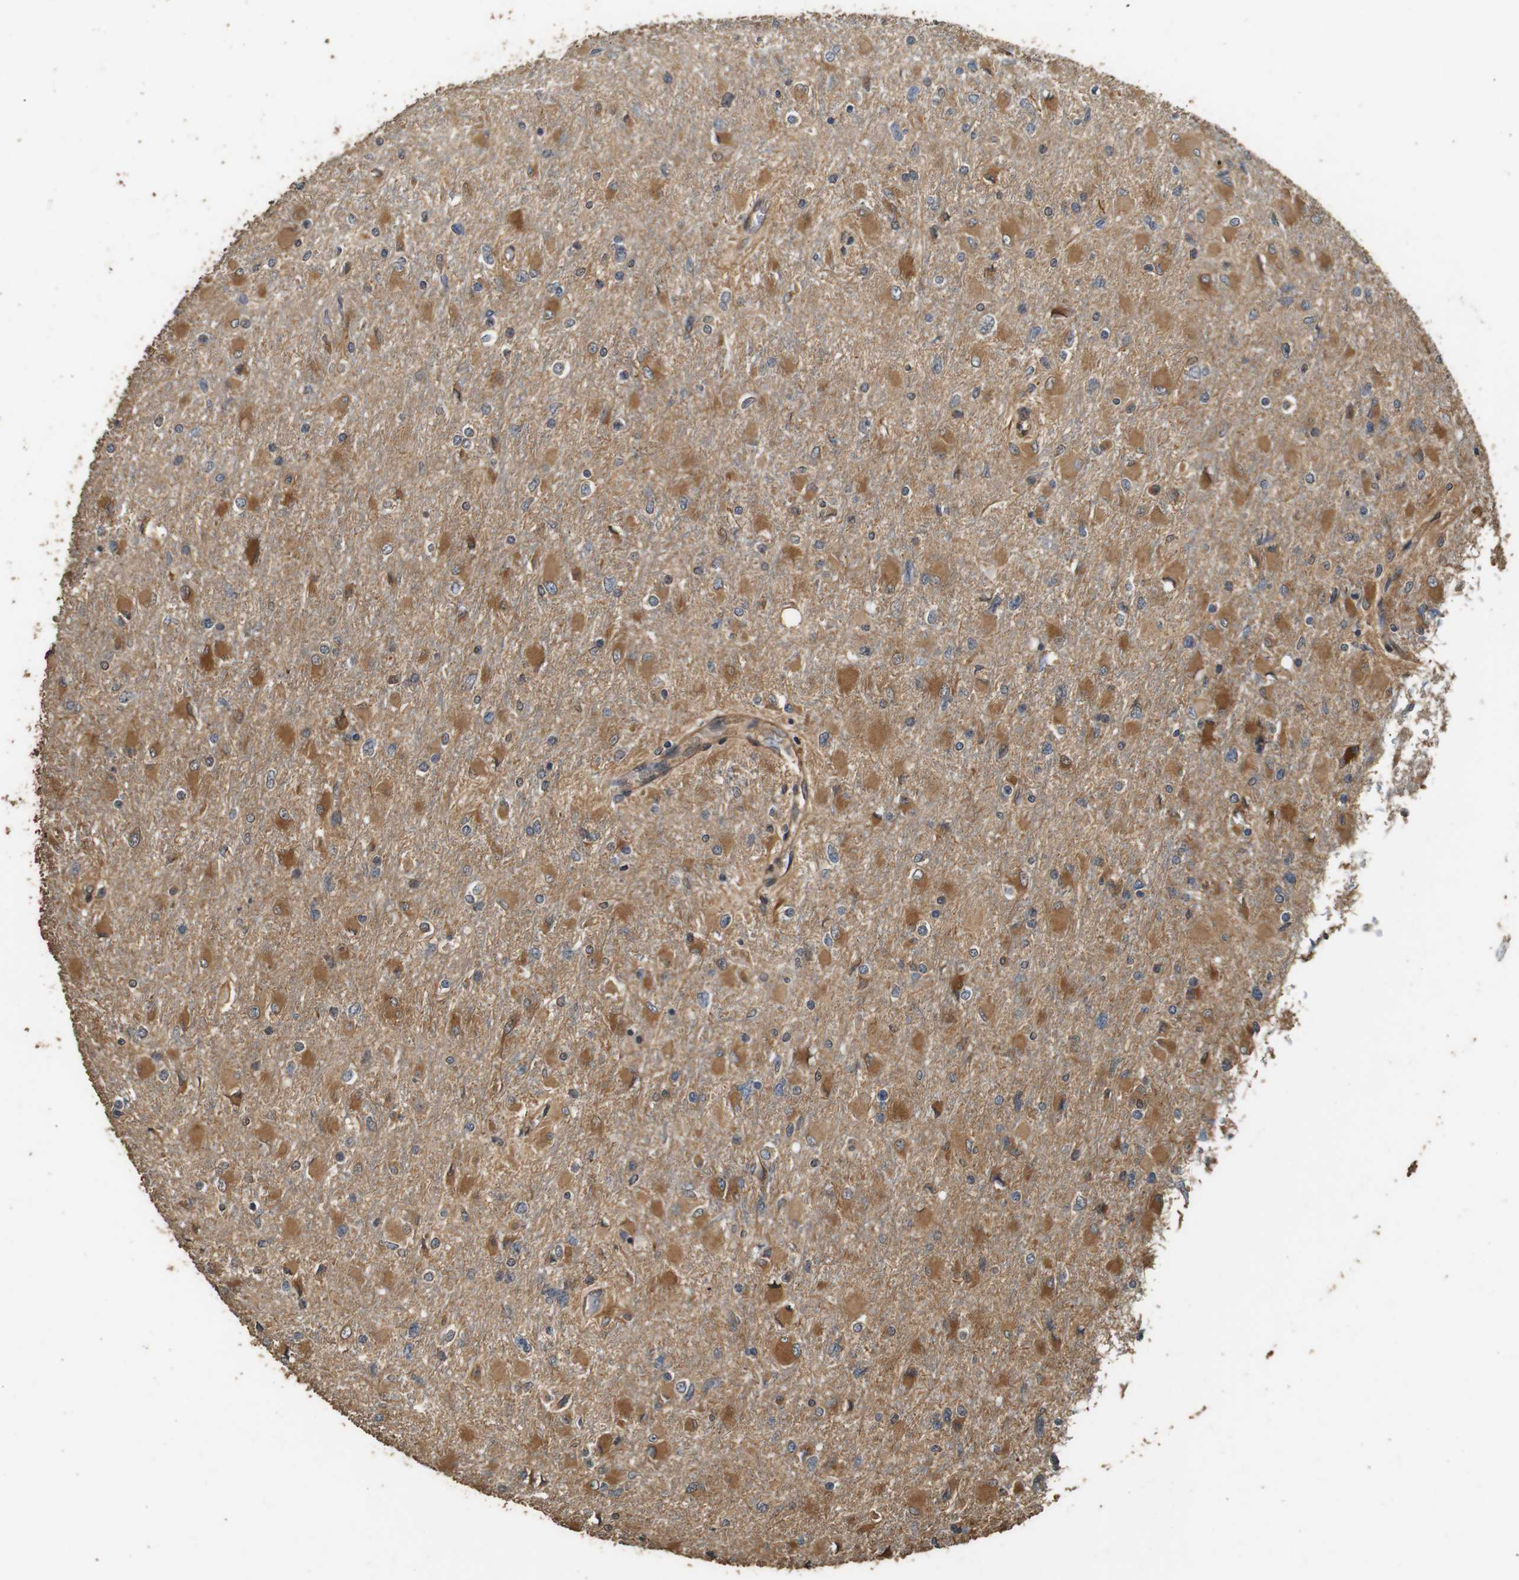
{"staining": {"intensity": "moderate", "quantity": ">75%", "location": "cytoplasmic/membranous"}, "tissue": "glioma", "cell_type": "Tumor cells", "image_type": "cancer", "snomed": [{"axis": "morphology", "description": "Glioma, malignant, High grade"}, {"axis": "topography", "description": "Cerebral cortex"}], "caption": "Human glioma stained with a protein marker shows moderate staining in tumor cells.", "gene": "CNPY4", "patient": {"sex": "female", "age": 36}}